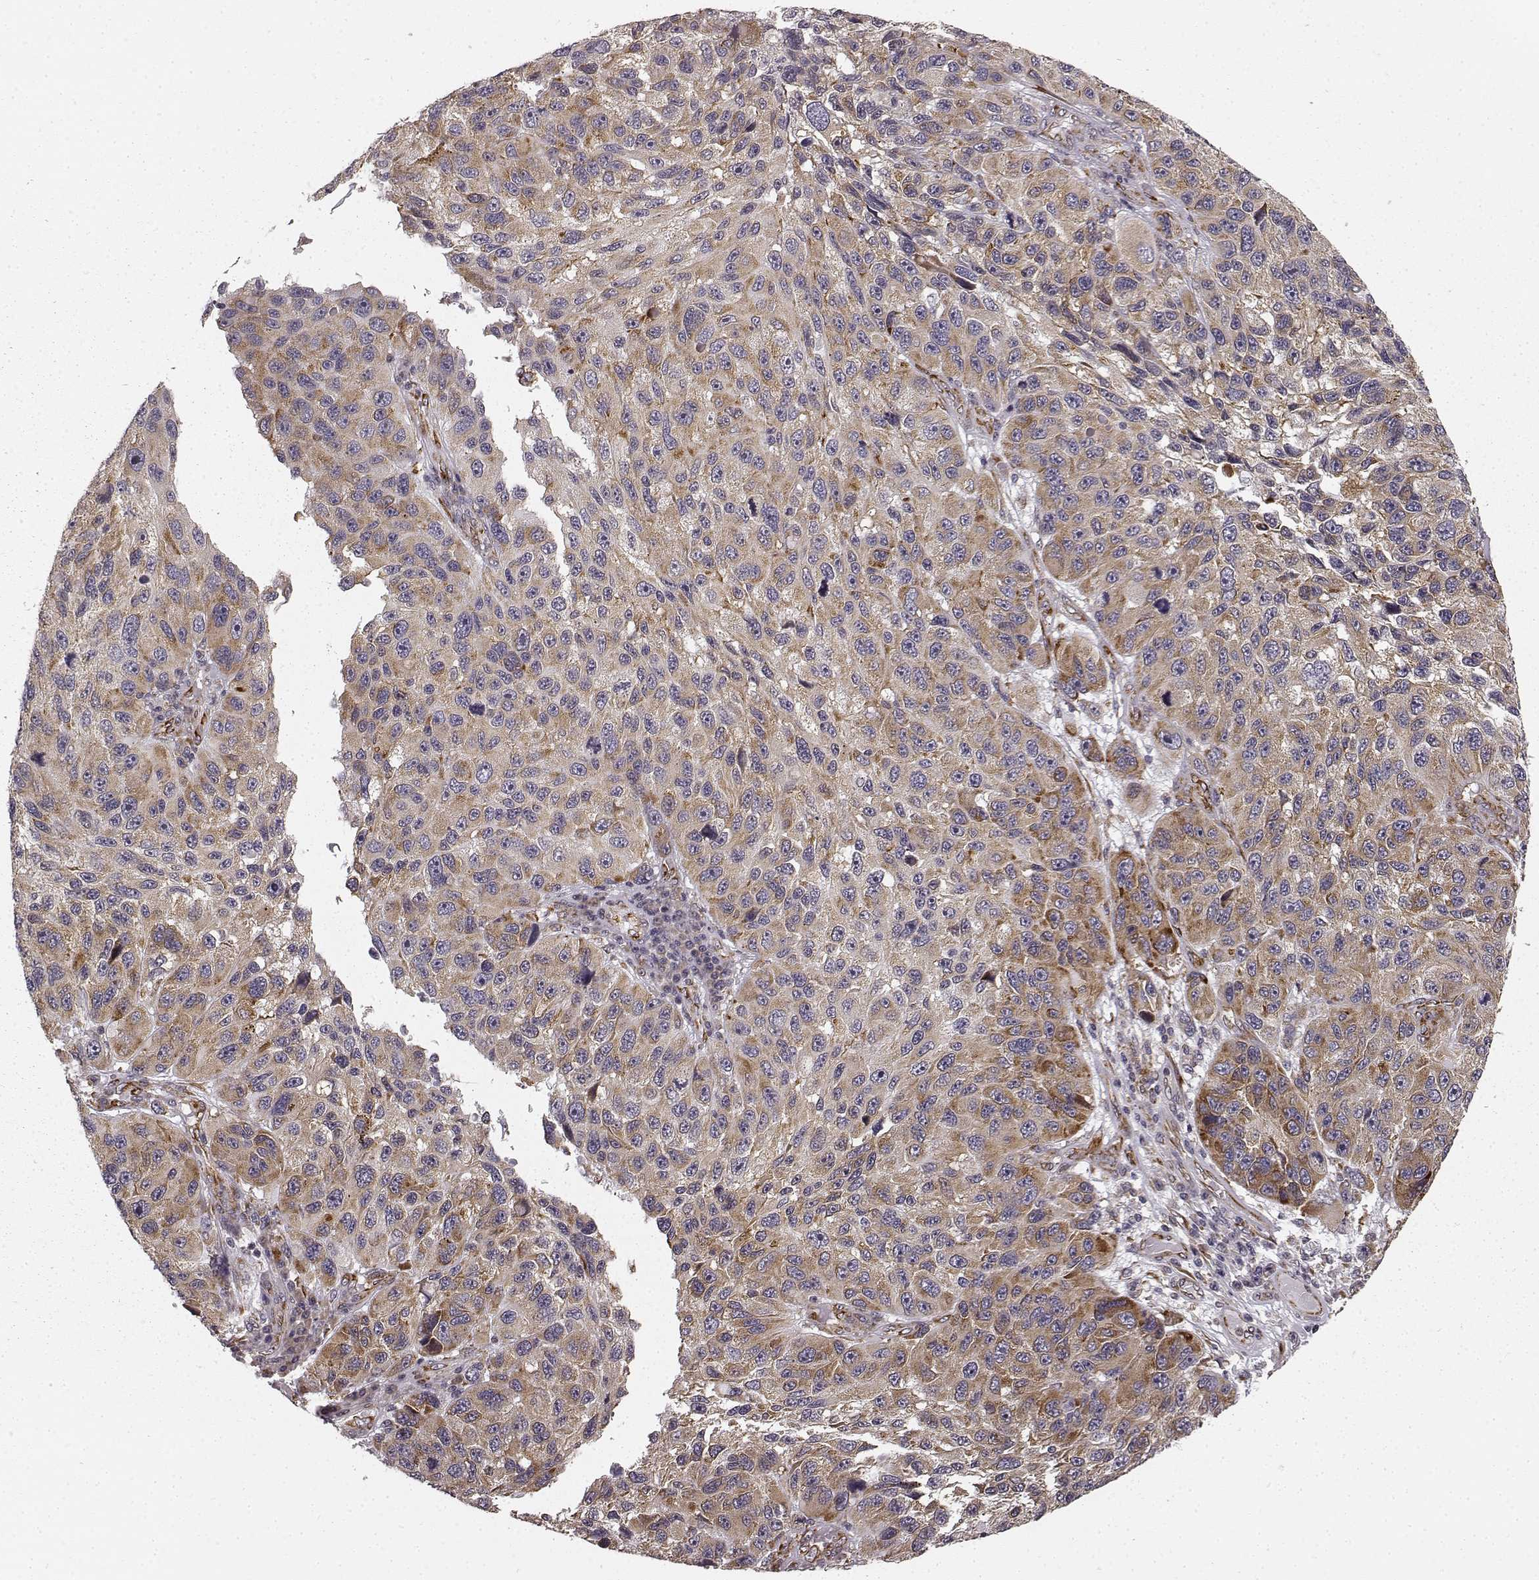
{"staining": {"intensity": "moderate", "quantity": "25%-75%", "location": "cytoplasmic/membranous"}, "tissue": "melanoma", "cell_type": "Tumor cells", "image_type": "cancer", "snomed": [{"axis": "morphology", "description": "Malignant melanoma, NOS"}, {"axis": "topography", "description": "Skin"}], "caption": "Approximately 25%-75% of tumor cells in malignant melanoma reveal moderate cytoplasmic/membranous protein staining as visualized by brown immunohistochemical staining.", "gene": "TMEM14A", "patient": {"sex": "male", "age": 53}}